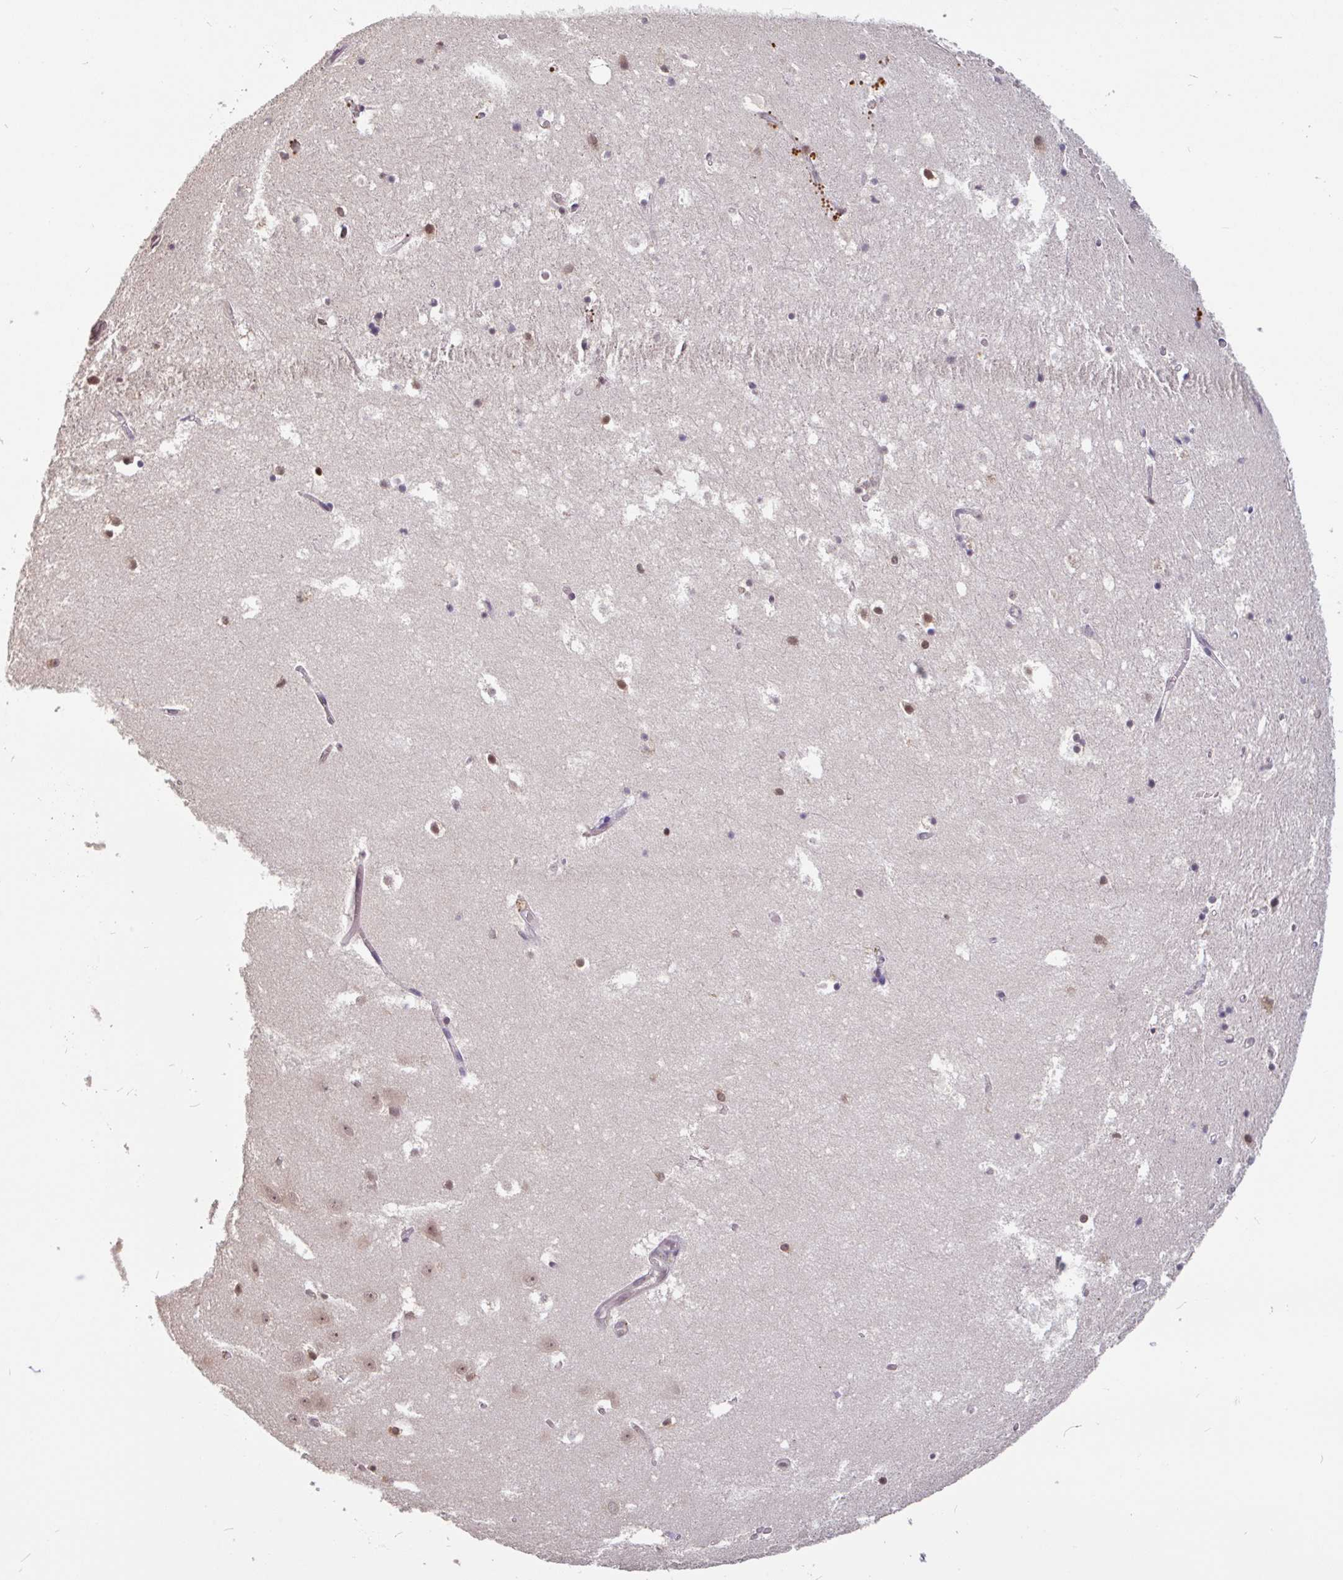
{"staining": {"intensity": "moderate", "quantity": "25%-75%", "location": "nuclear"}, "tissue": "hippocampus", "cell_type": "Glial cells", "image_type": "normal", "snomed": [{"axis": "morphology", "description": "Normal tissue, NOS"}, {"axis": "topography", "description": "Hippocampus"}], "caption": "Protein staining demonstrates moderate nuclear staining in about 25%-75% of glial cells in benign hippocampus.", "gene": "DR1", "patient": {"sex": "female", "age": 52}}